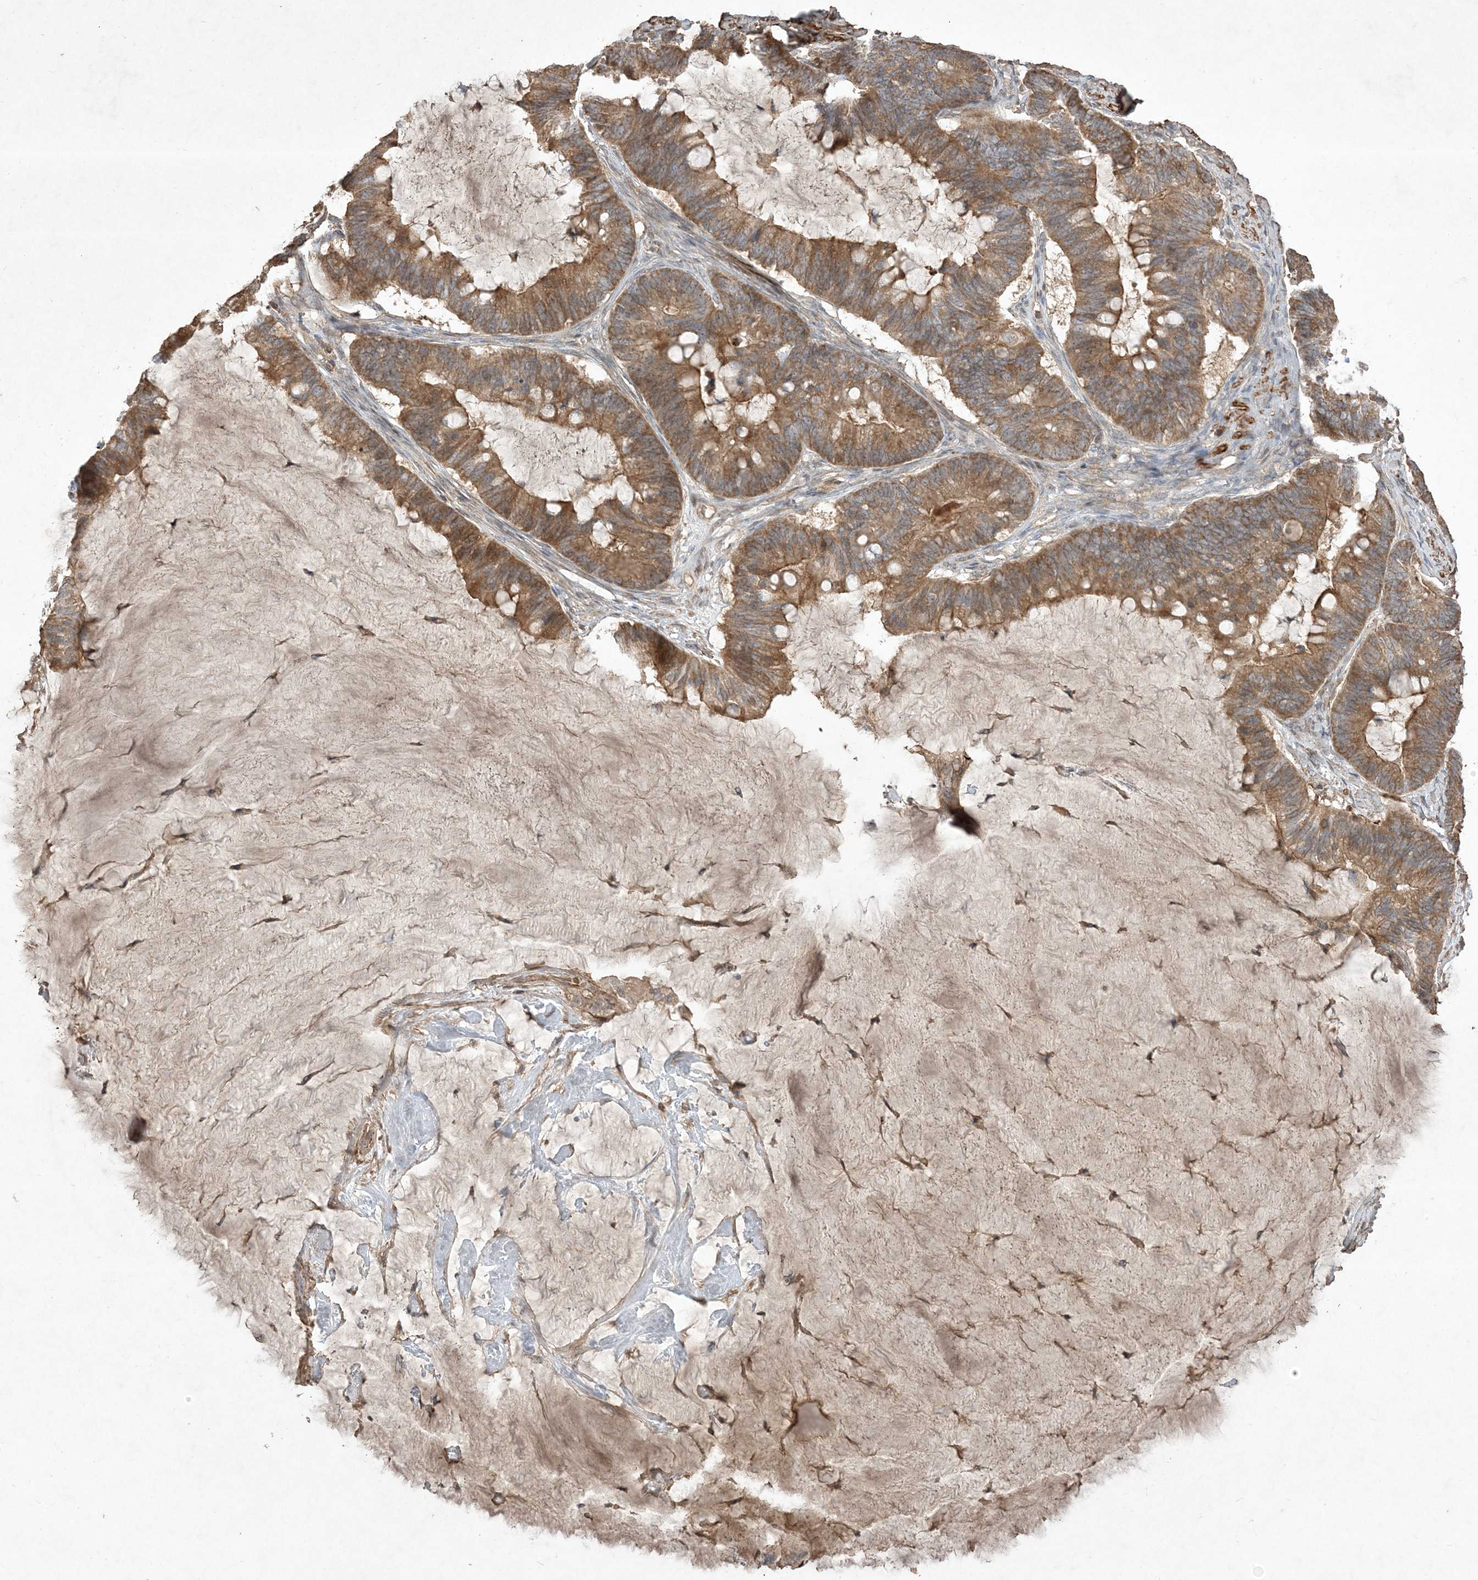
{"staining": {"intensity": "moderate", "quantity": ">75%", "location": "cytoplasmic/membranous"}, "tissue": "ovarian cancer", "cell_type": "Tumor cells", "image_type": "cancer", "snomed": [{"axis": "morphology", "description": "Cystadenocarcinoma, mucinous, NOS"}, {"axis": "topography", "description": "Ovary"}], "caption": "Protein expression analysis of ovarian cancer shows moderate cytoplasmic/membranous positivity in approximately >75% of tumor cells. (Stains: DAB in brown, nuclei in blue, Microscopy: brightfield microscopy at high magnification).", "gene": "PRRT3", "patient": {"sex": "female", "age": 61}}